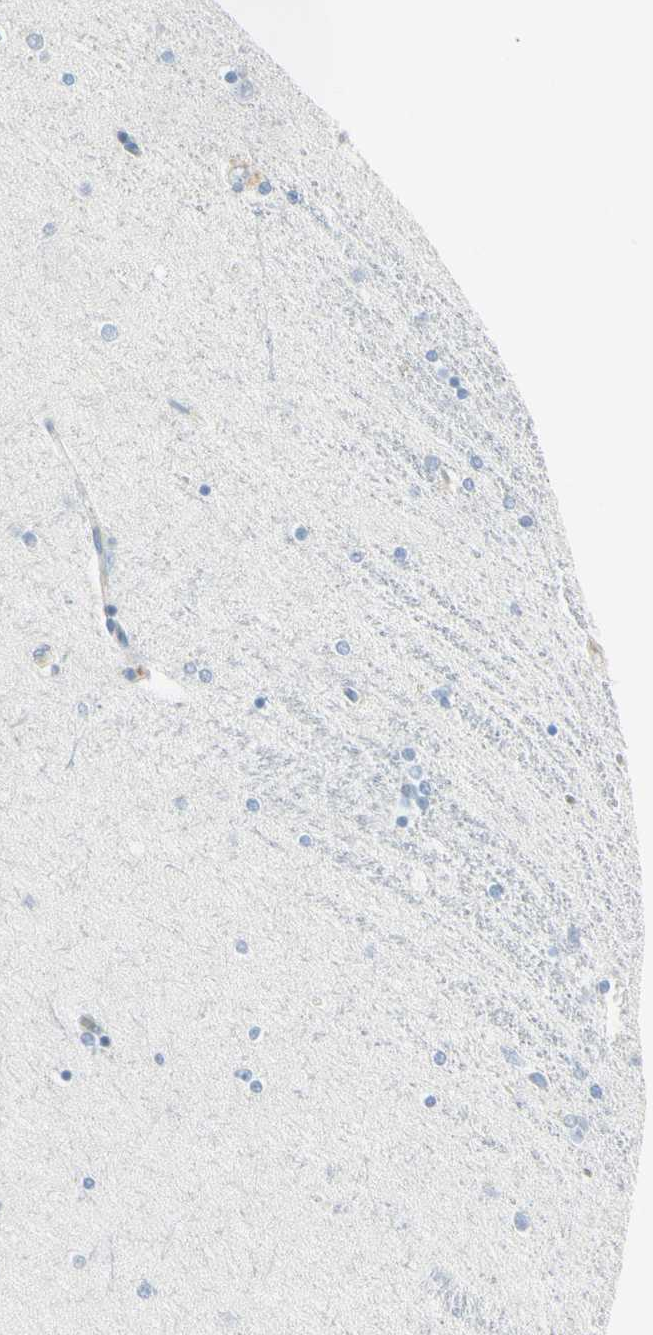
{"staining": {"intensity": "negative", "quantity": "none", "location": "none"}, "tissue": "hippocampus", "cell_type": "Glial cells", "image_type": "normal", "snomed": [{"axis": "morphology", "description": "Normal tissue, NOS"}, {"axis": "topography", "description": "Hippocampus"}], "caption": "IHC image of unremarkable human hippocampus stained for a protein (brown), which exhibits no expression in glial cells.", "gene": "ASB9", "patient": {"sex": "female", "age": 54}}